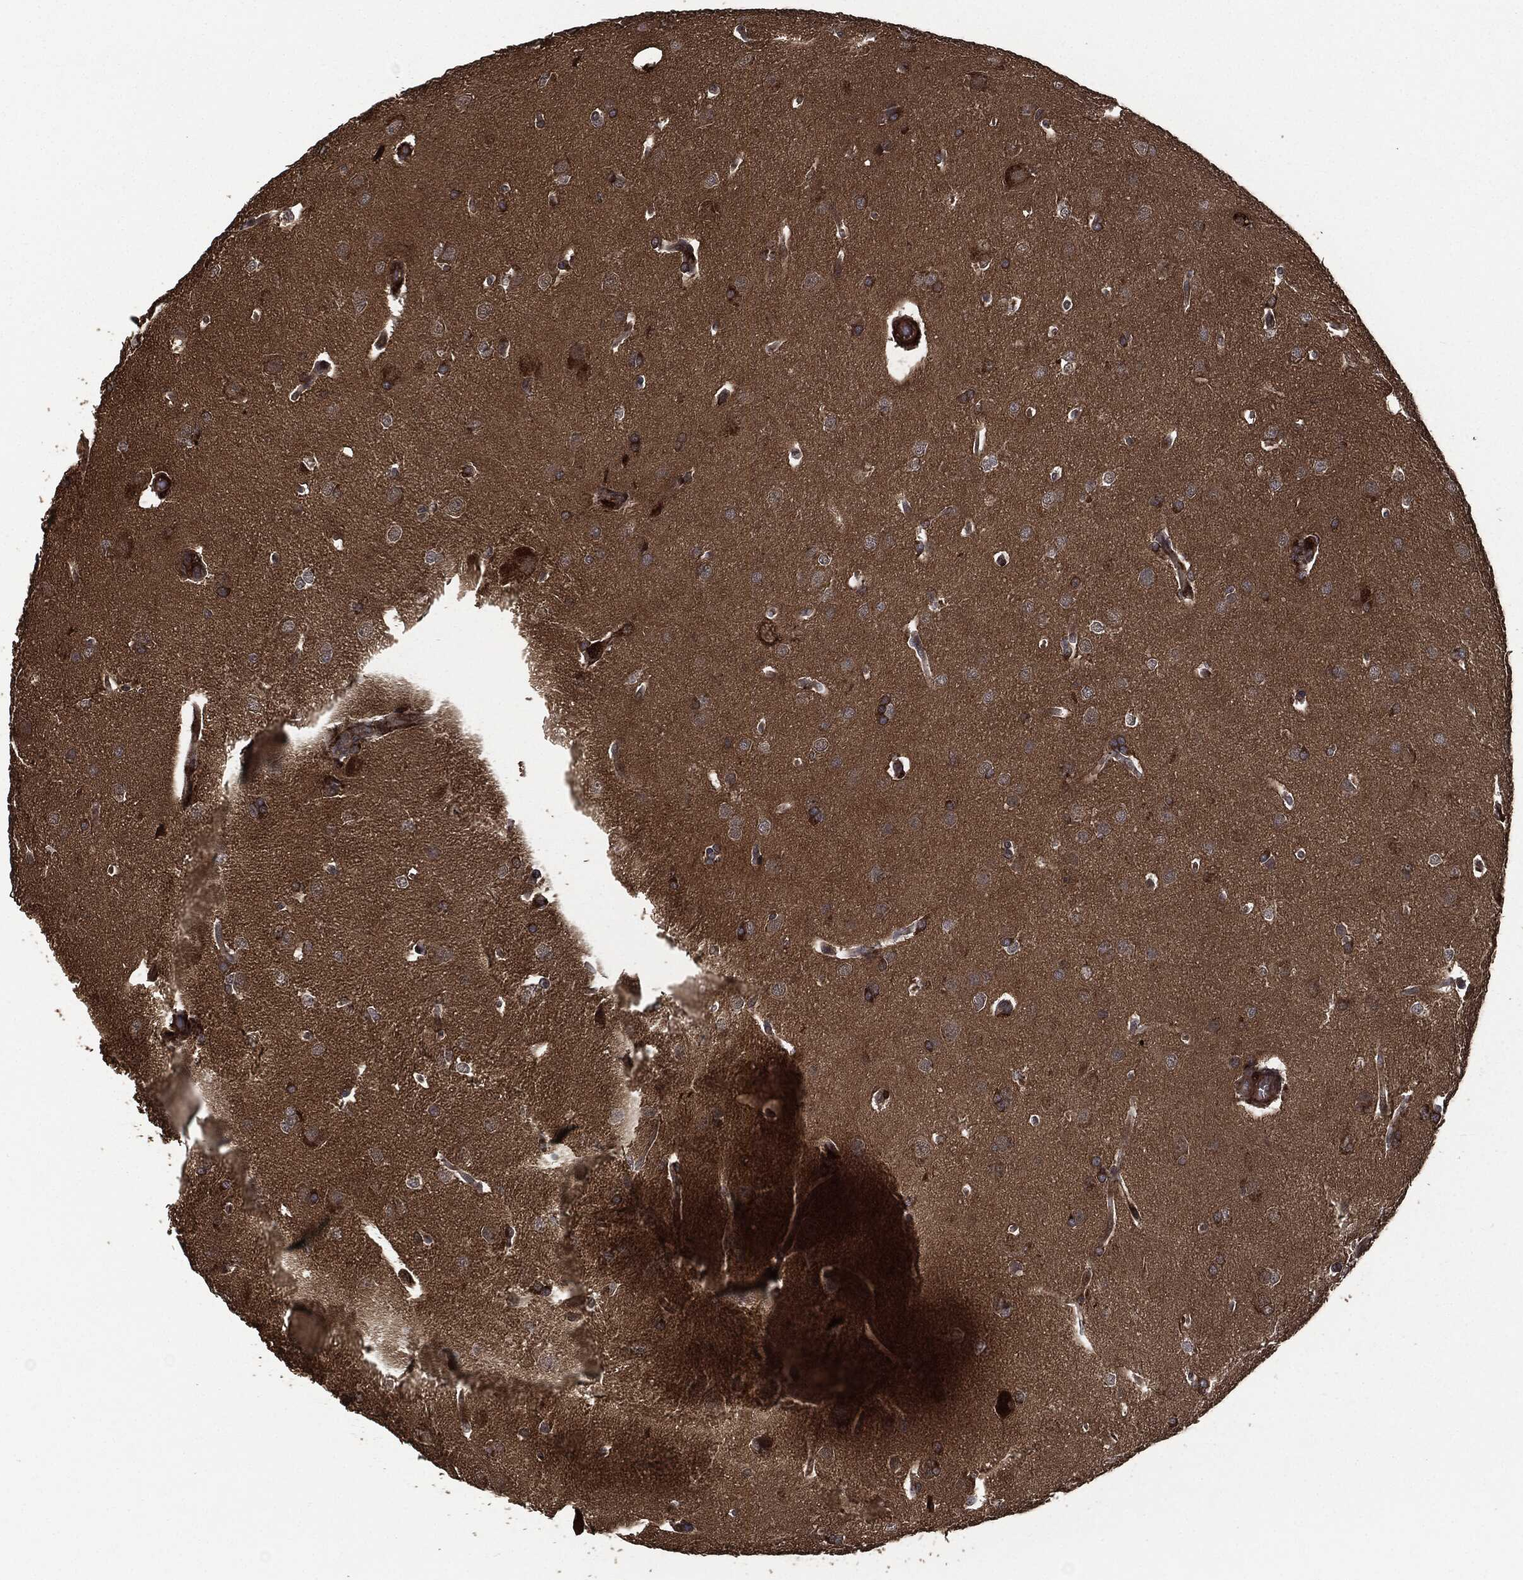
{"staining": {"intensity": "strong", "quantity": "25%-75%", "location": "cytoplasmic/membranous"}, "tissue": "glioma", "cell_type": "Tumor cells", "image_type": "cancer", "snomed": [{"axis": "morphology", "description": "Glioma, malignant, Low grade"}, {"axis": "topography", "description": "Brain"}], "caption": "Glioma was stained to show a protein in brown. There is high levels of strong cytoplasmic/membranous positivity in approximately 25%-75% of tumor cells.", "gene": "CRABP2", "patient": {"sex": "female", "age": 32}}